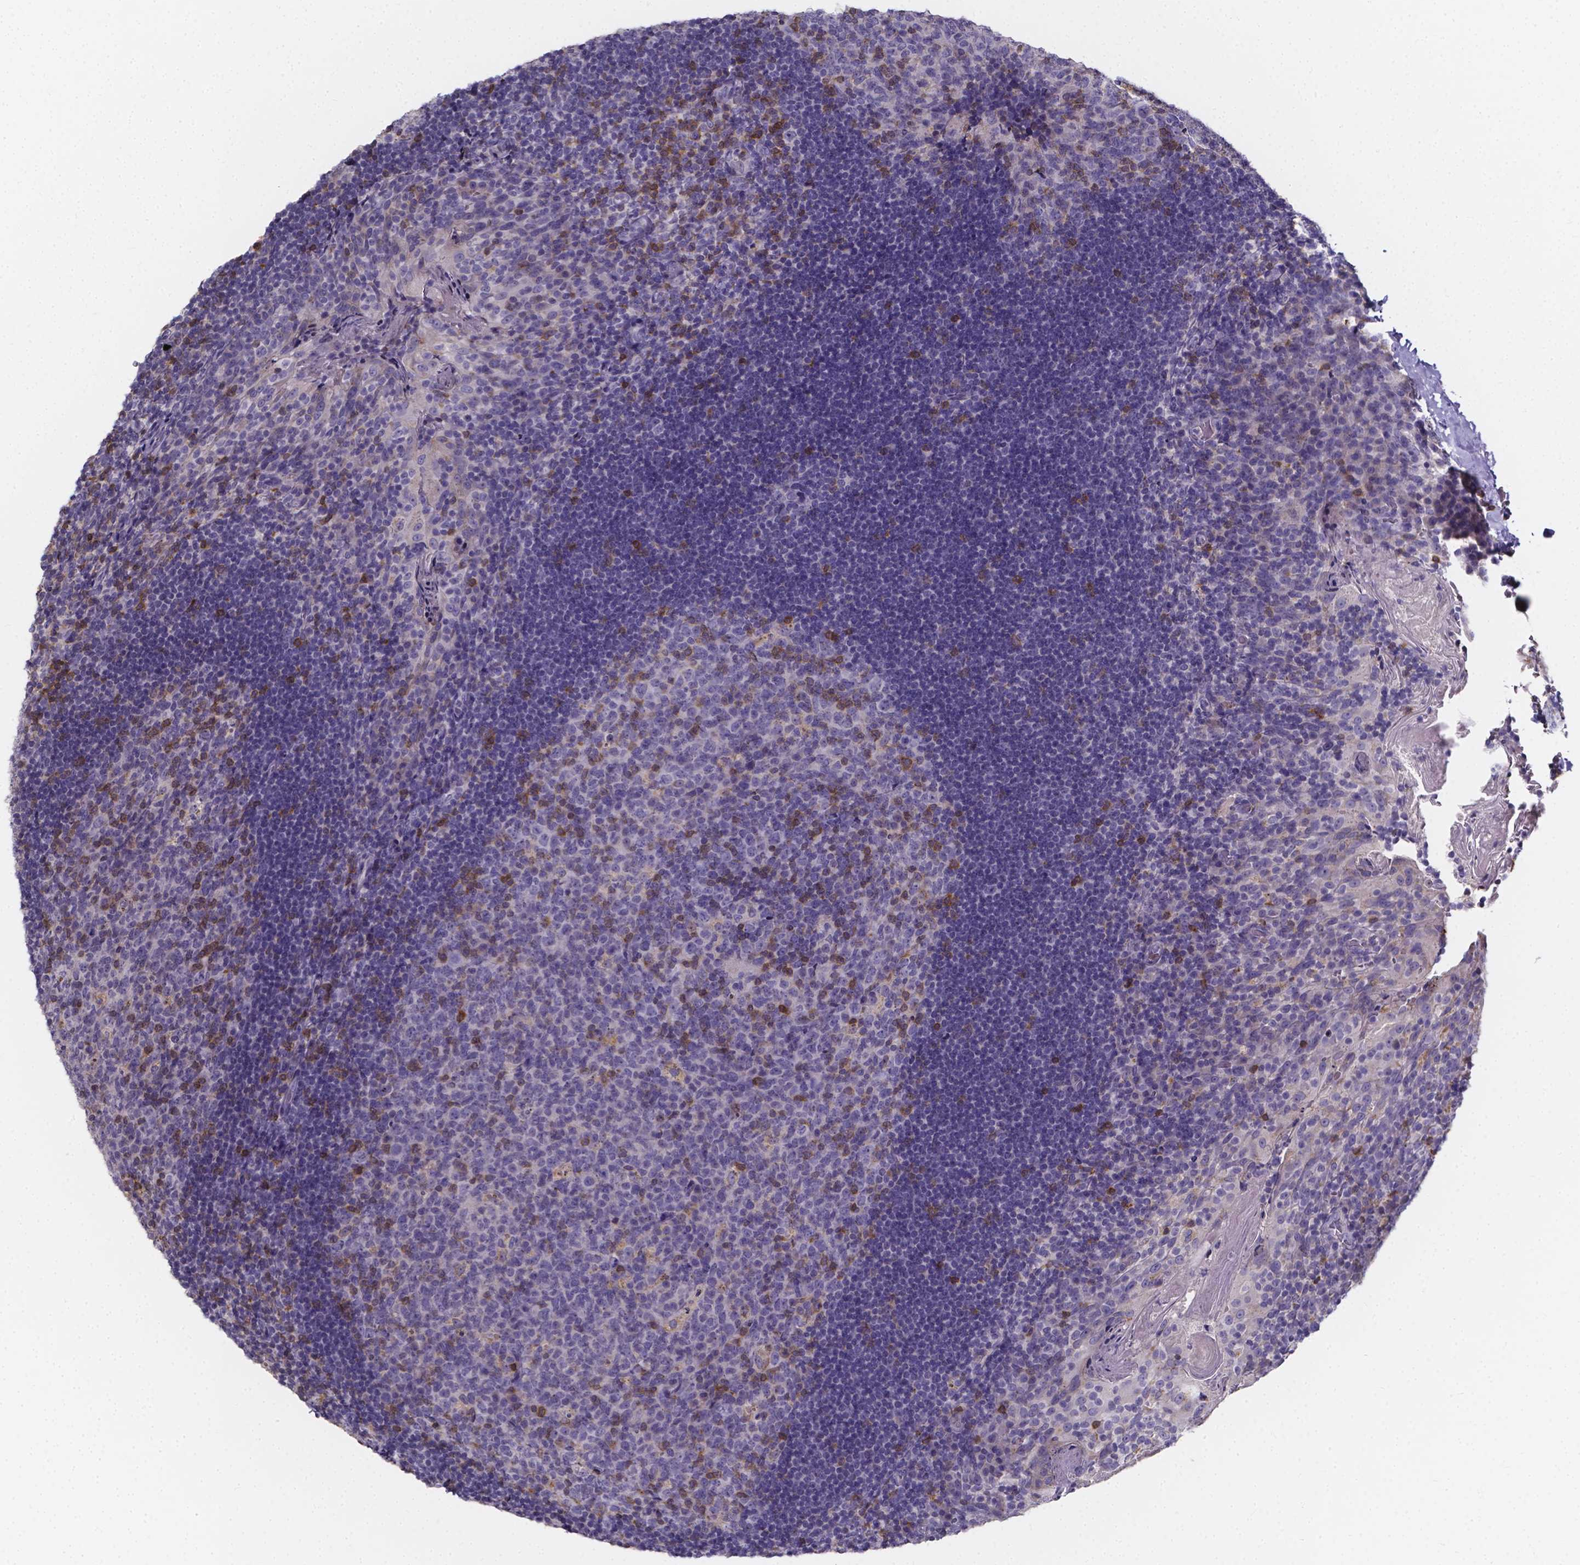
{"staining": {"intensity": "strong", "quantity": "<25%", "location": "cytoplasmic/membranous"}, "tissue": "tonsil", "cell_type": "Germinal center cells", "image_type": "normal", "snomed": [{"axis": "morphology", "description": "Normal tissue, NOS"}, {"axis": "topography", "description": "Tonsil"}], "caption": "An IHC histopathology image of unremarkable tissue is shown. Protein staining in brown shows strong cytoplasmic/membranous positivity in tonsil within germinal center cells. The staining is performed using DAB brown chromogen to label protein expression. The nuclei are counter-stained blue using hematoxylin.", "gene": "THEMIS", "patient": {"sex": "male", "age": 17}}